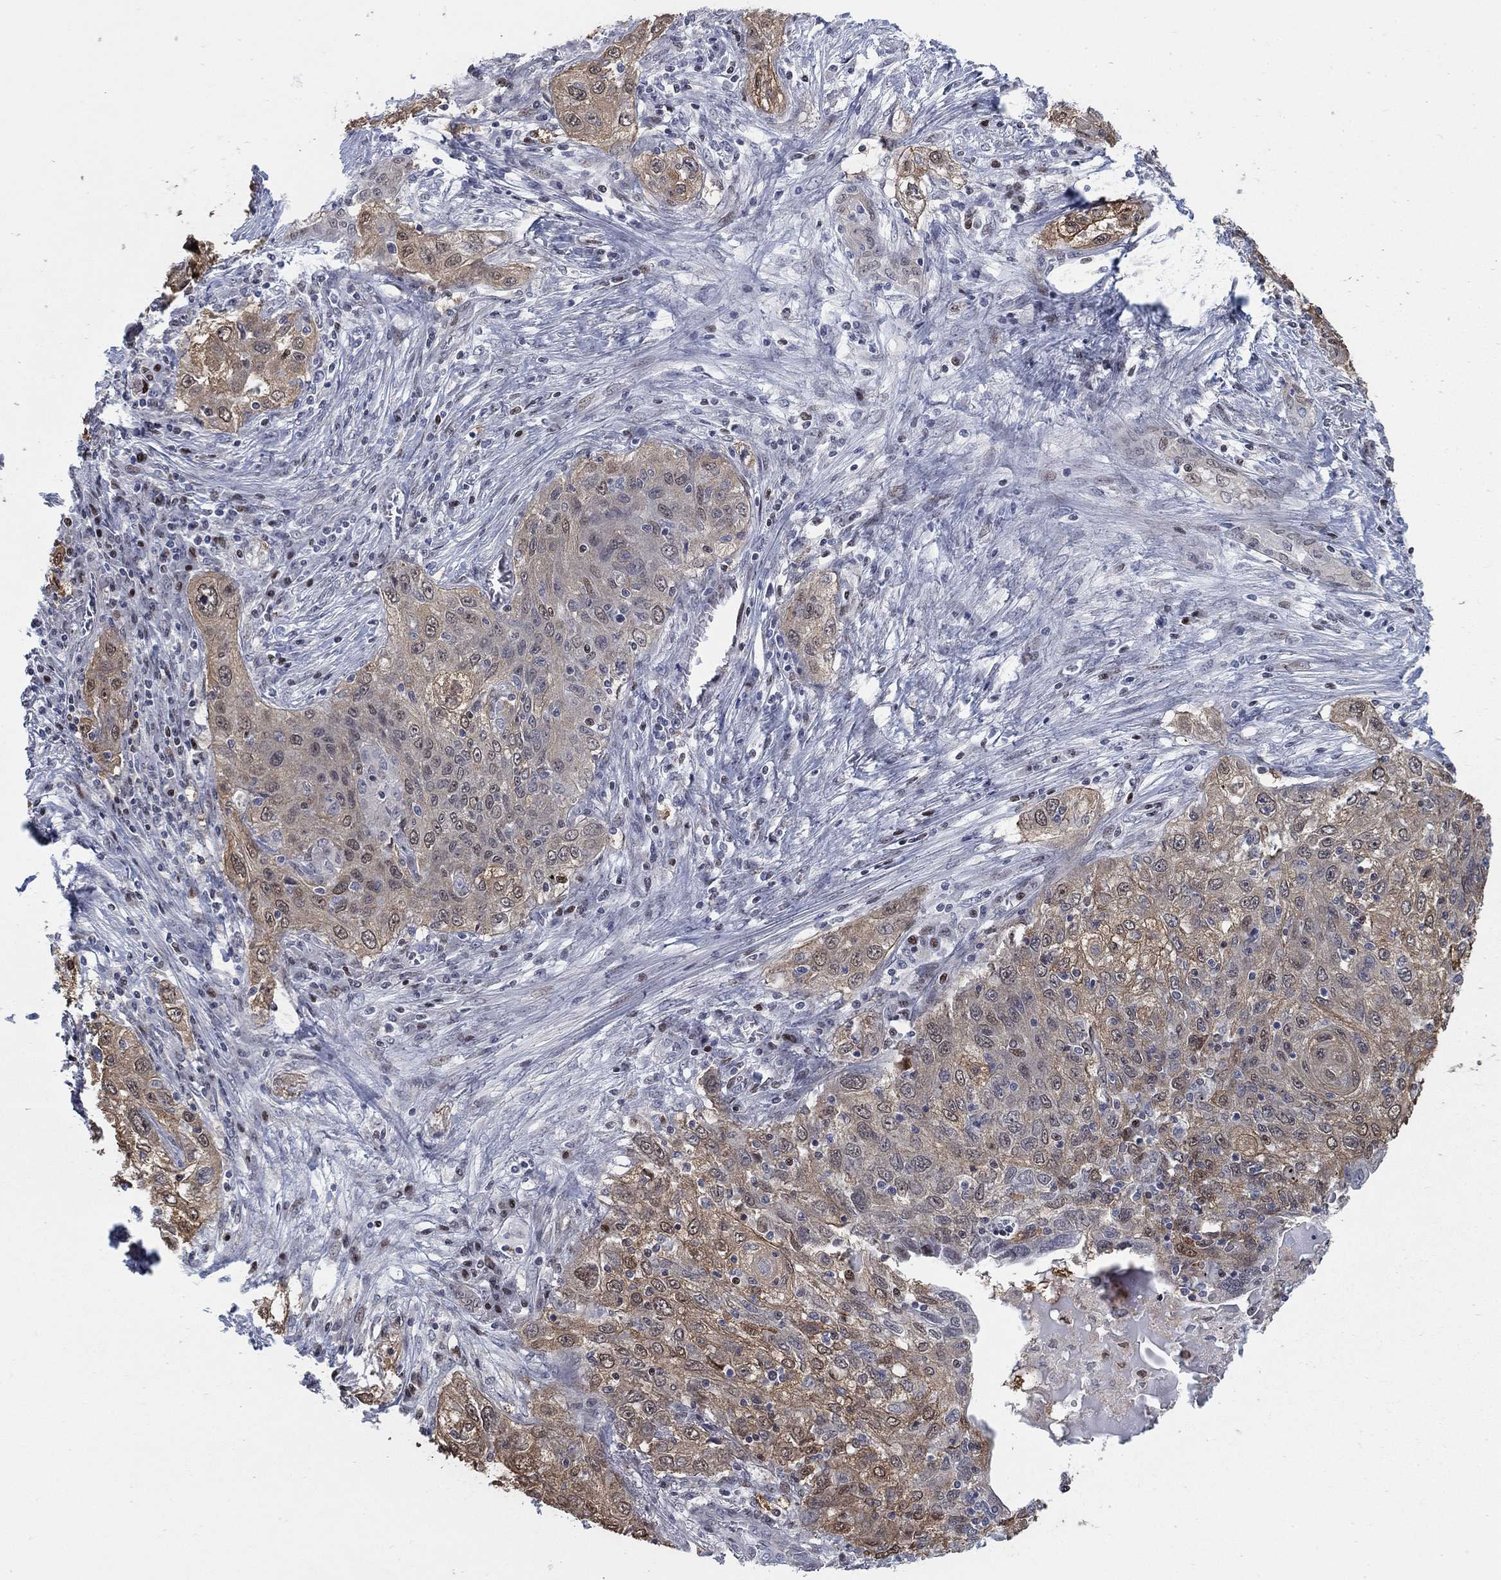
{"staining": {"intensity": "moderate", "quantity": "25%-75%", "location": "cytoplasmic/membranous,nuclear"}, "tissue": "lung cancer", "cell_type": "Tumor cells", "image_type": "cancer", "snomed": [{"axis": "morphology", "description": "Squamous cell carcinoma, NOS"}, {"axis": "topography", "description": "Lung"}], "caption": "A micrograph of human lung squamous cell carcinoma stained for a protein exhibits moderate cytoplasmic/membranous and nuclear brown staining in tumor cells.", "gene": "MYO3A", "patient": {"sex": "female", "age": 69}}